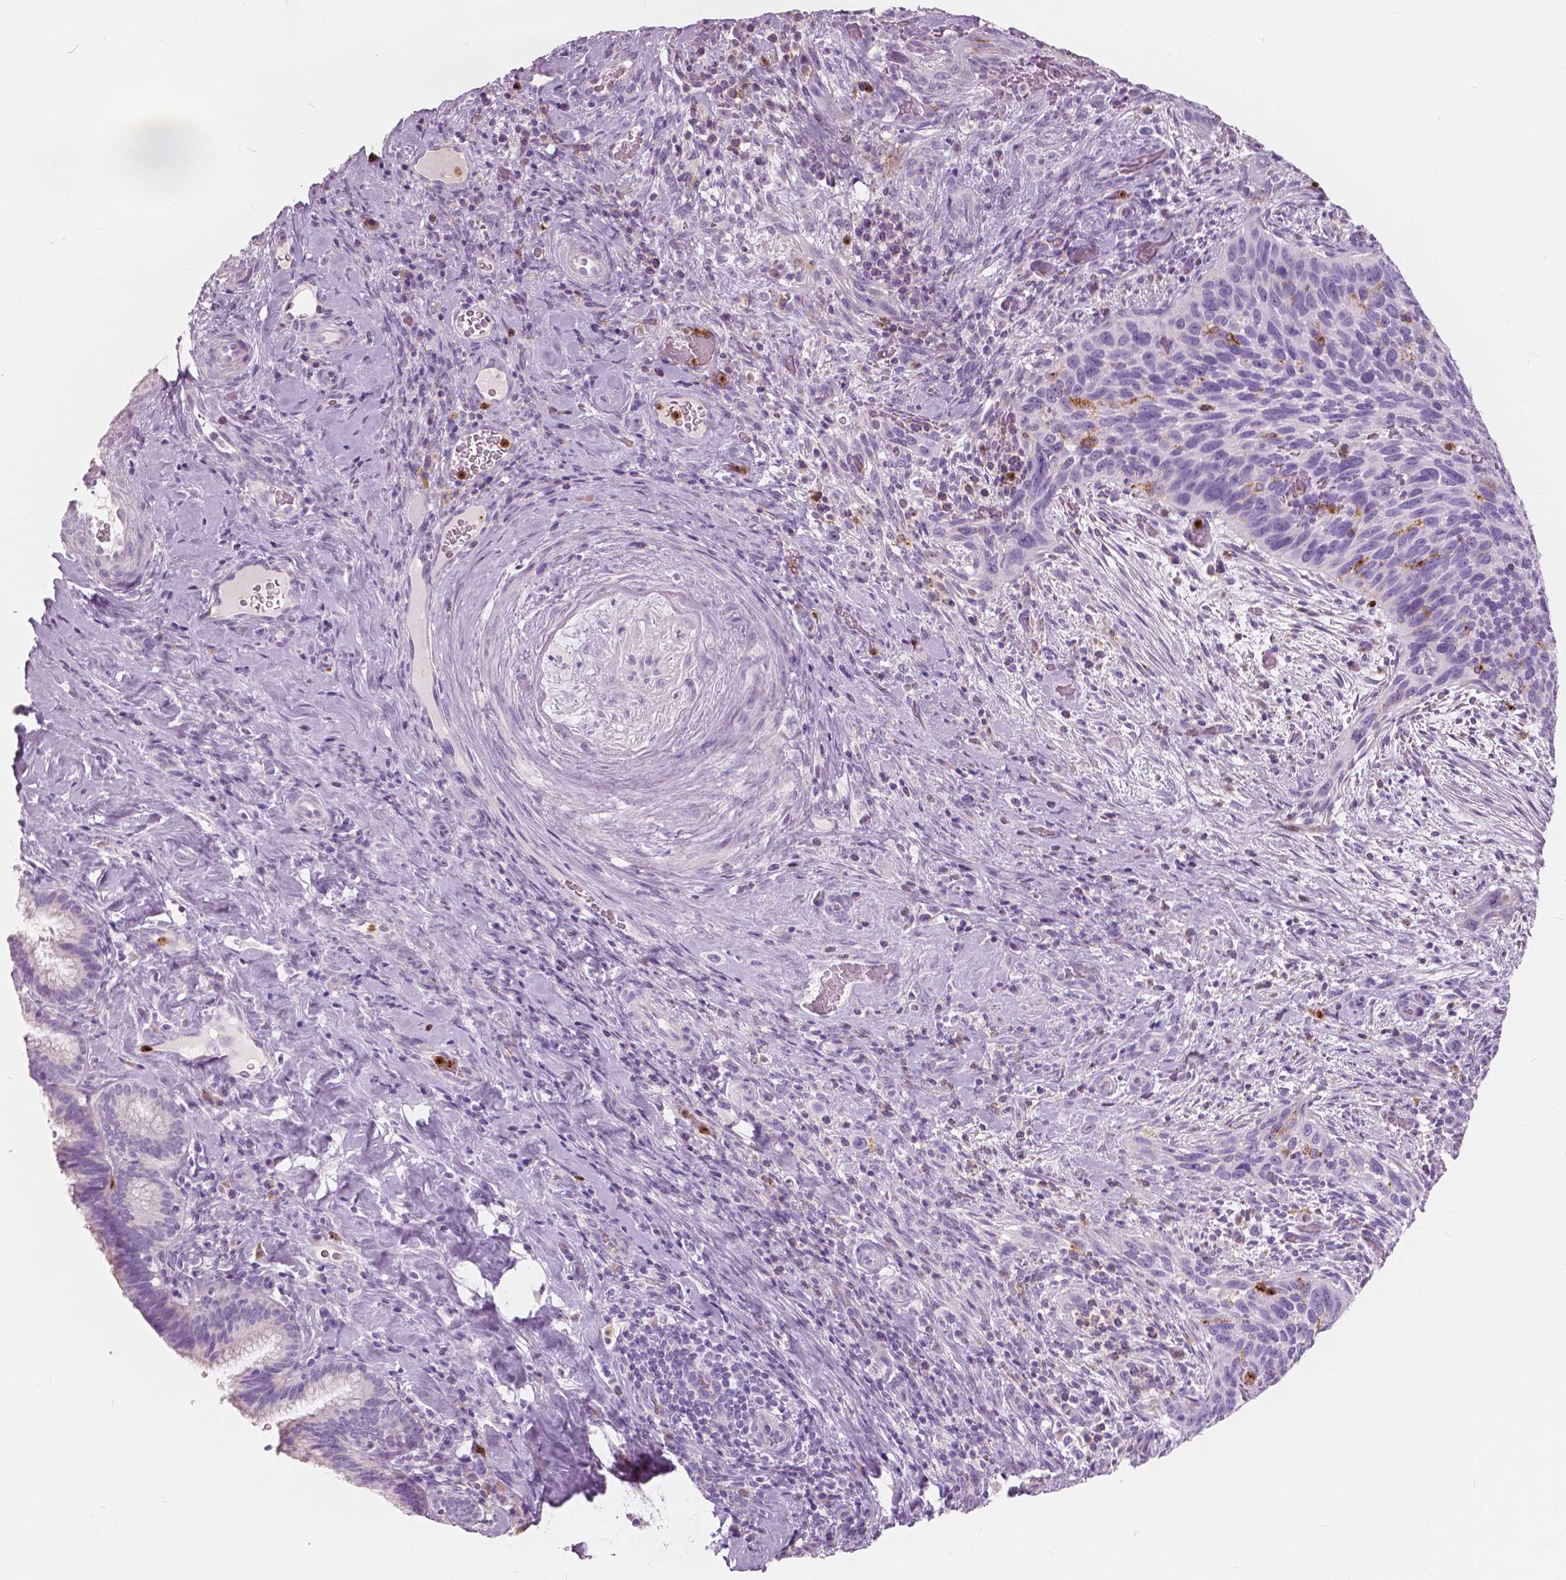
{"staining": {"intensity": "negative", "quantity": "none", "location": "none"}, "tissue": "cervical cancer", "cell_type": "Tumor cells", "image_type": "cancer", "snomed": [{"axis": "morphology", "description": "Squamous cell carcinoma, NOS"}, {"axis": "topography", "description": "Cervix"}], "caption": "Cervical squamous cell carcinoma was stained to show a protein in brown. There is no significant positivity in tumor cells. Nuclei are stained in blue.", "gene": "CXCR2", "patient": {"sex": "female", "age": 51}}